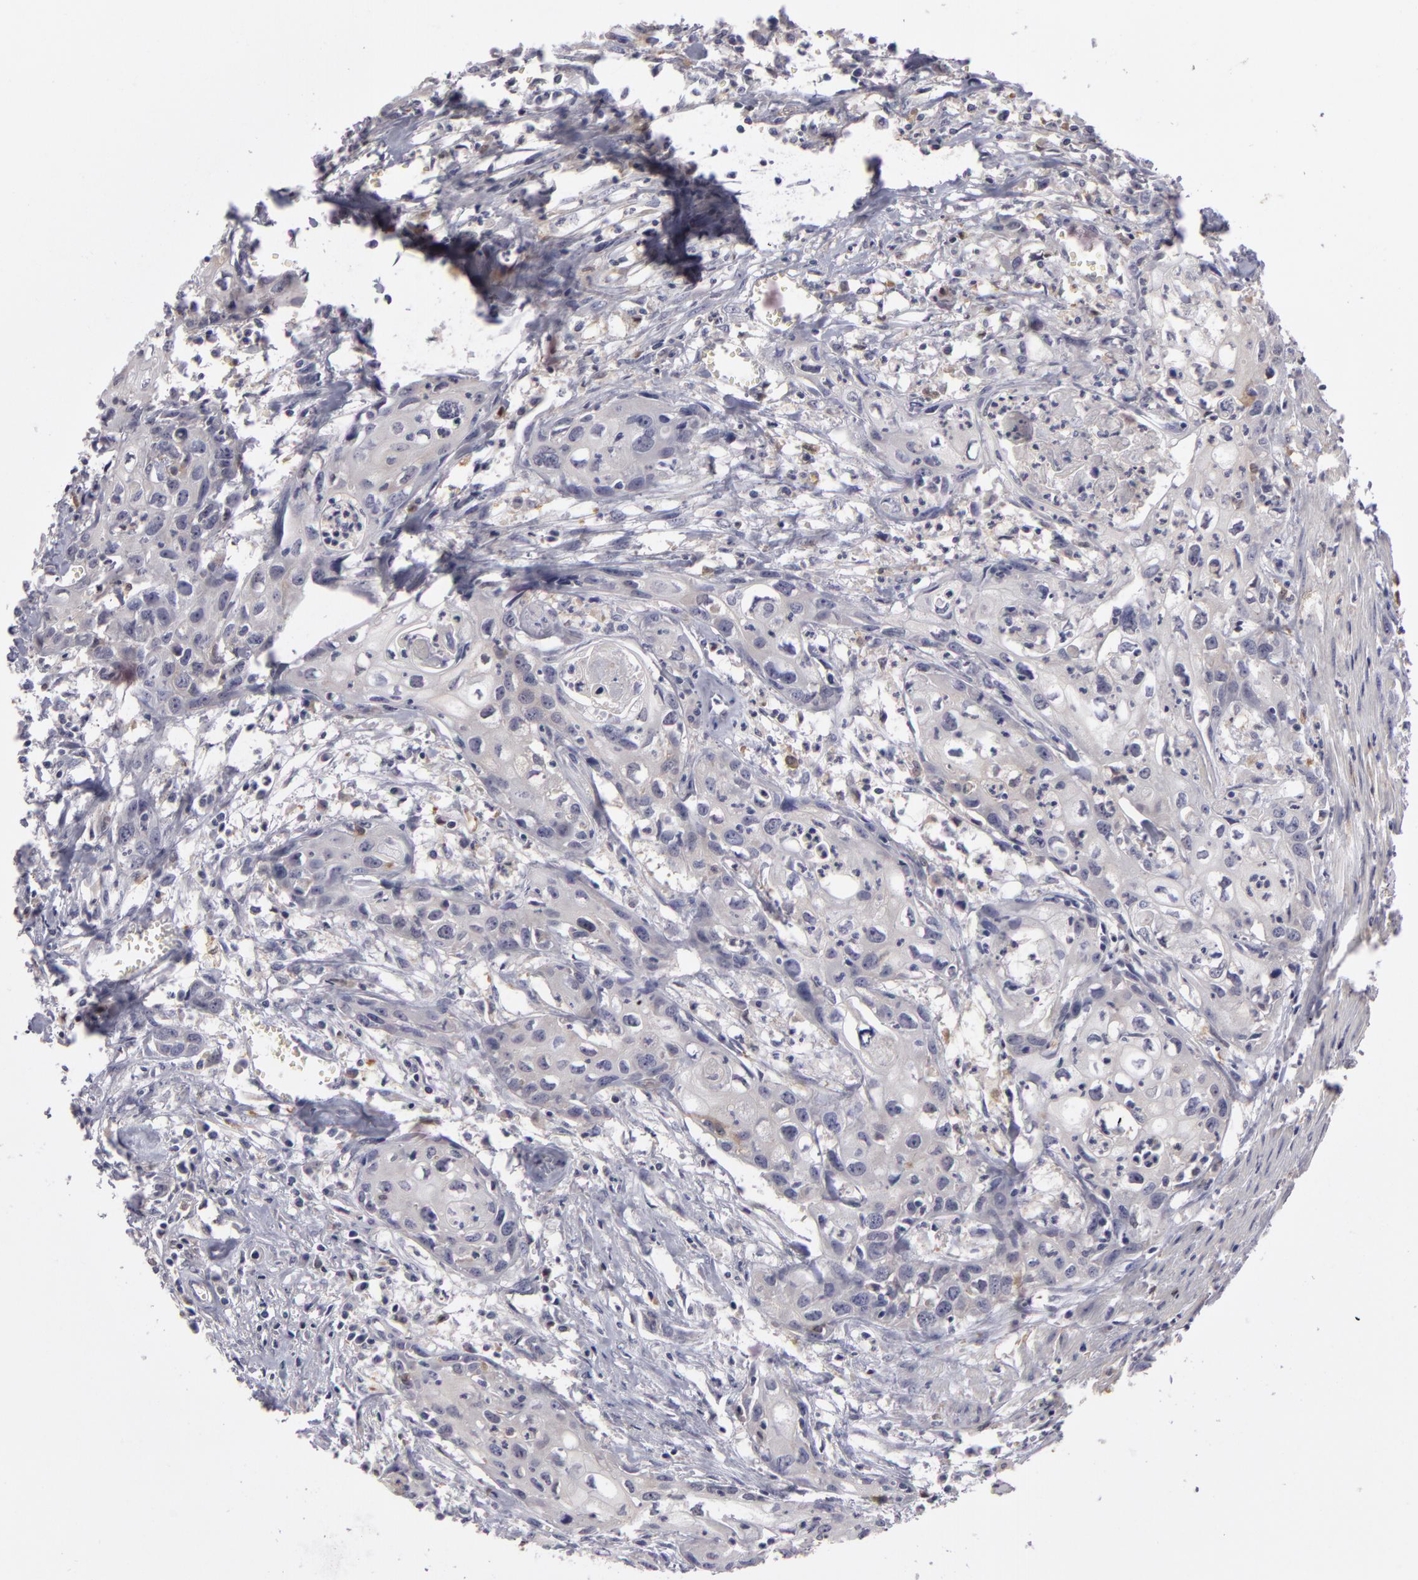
{"staining": {"intensity": "negative", "quantity": "none", "location": "none"}, "tissue": "urothelial cancer", "cell_type": "Tumor cells", "image_type": "cancer", "snomed": [{"axis": "morphology", "description": "Urothelial carcinoma, High grade"}, {"axis": "topography", "description": "Urinary bladder"}], "caption": "Image shows no protein expression in tumor cells of urothelial cancer tissue. The staining is performed using DAB brown chromogen with nuclei counter-stained in using hematoxylin.", "gene": "GNPDA1", "patient": {"sex": "male", "age": 54}}